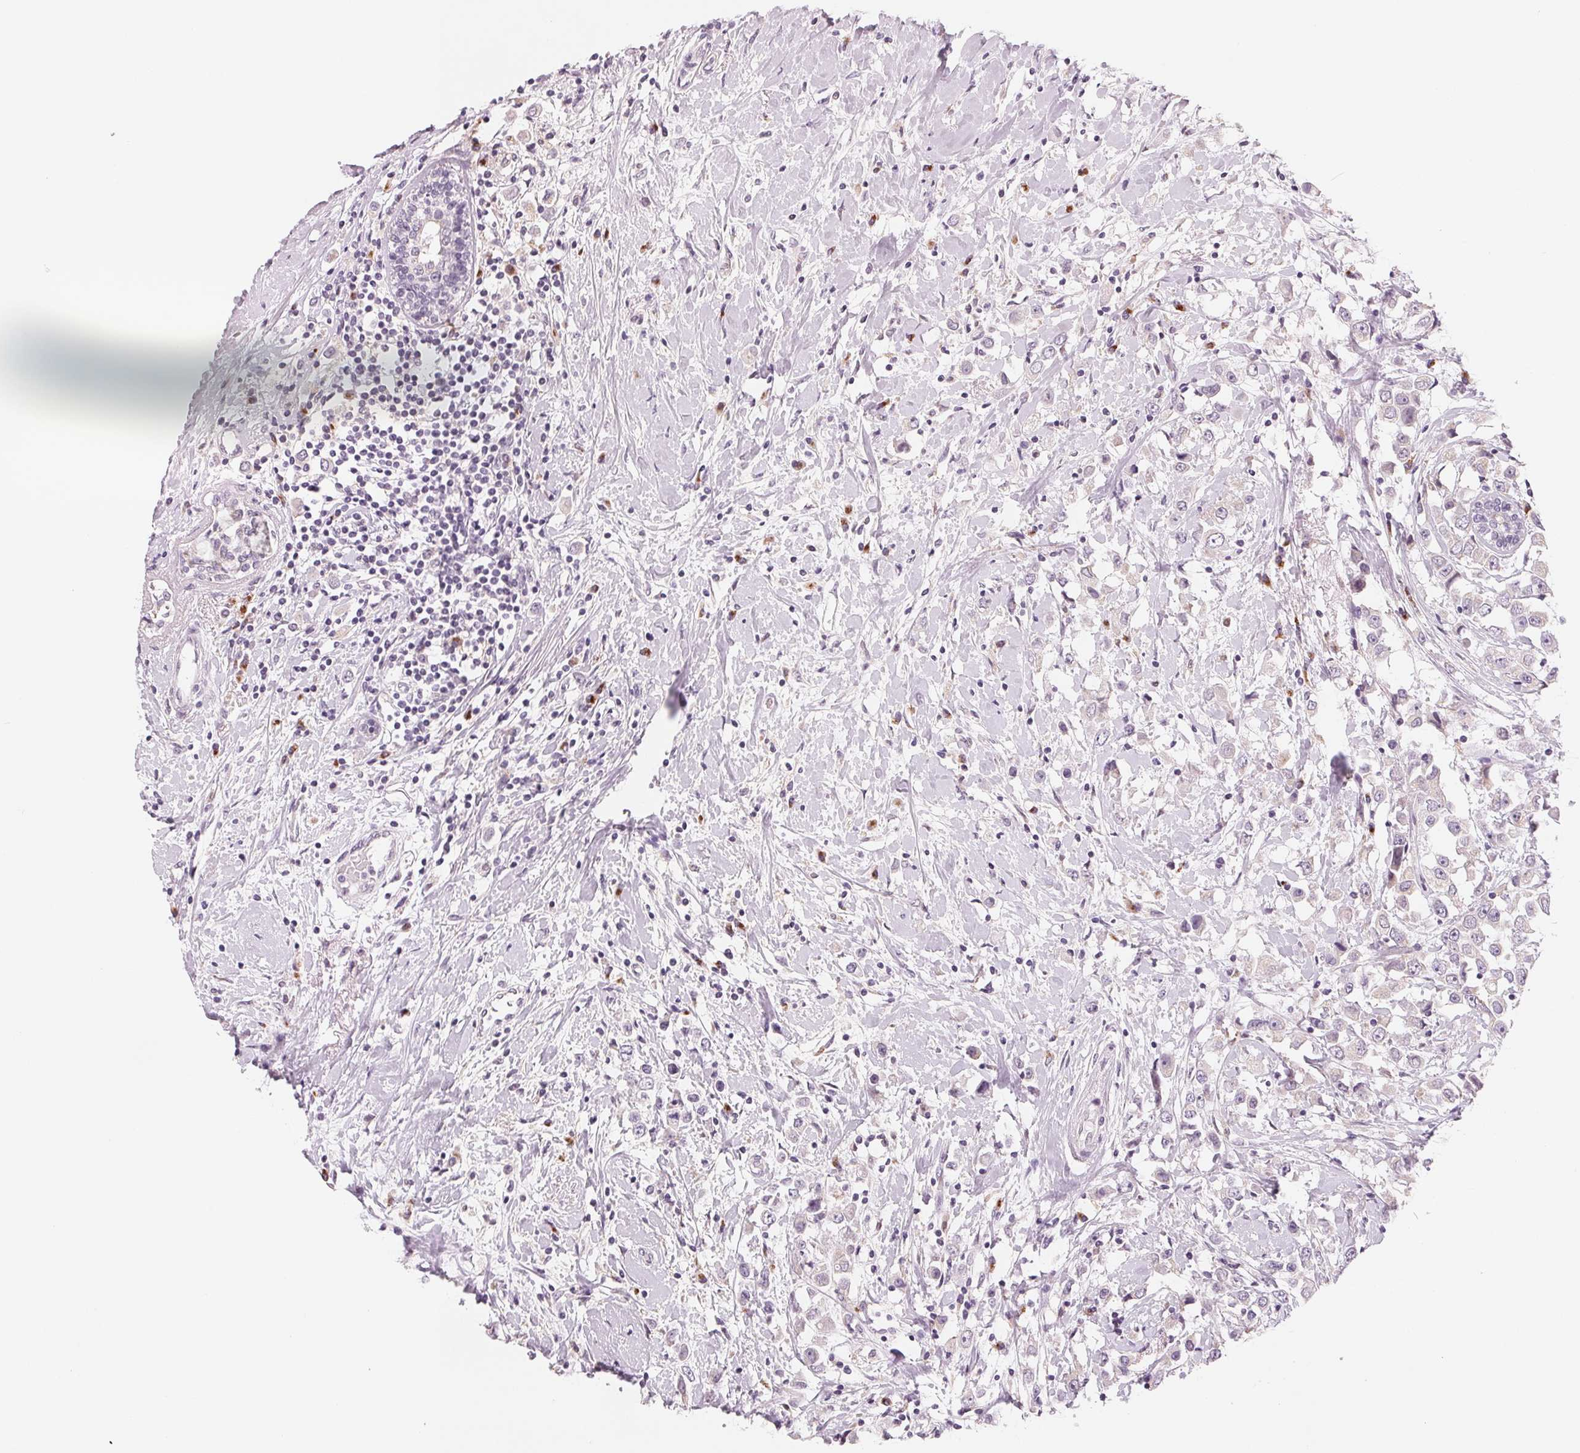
{"staining": {"intensity": "negative", "quantity": "none", "location": "none"}, "tissue": "breast cancer", "cell_type": "Tumor cells", "image_type": "cancer", "snomed": [{"axis": "morphology", "description": "Duct carcinoma"}, {"axis": "topography", "description": "Breast"}], "caption": "The photomicrograph demonstrates no significant staining in tumor cells of invasive ductal carcinoma (breast). Brightfield microscopy of IHC stained with DAB (brown) and hematoxylin (blue), captured at high magnification.", "gene": "IL9R", "patient": {"sex": "female", "age": 61}}